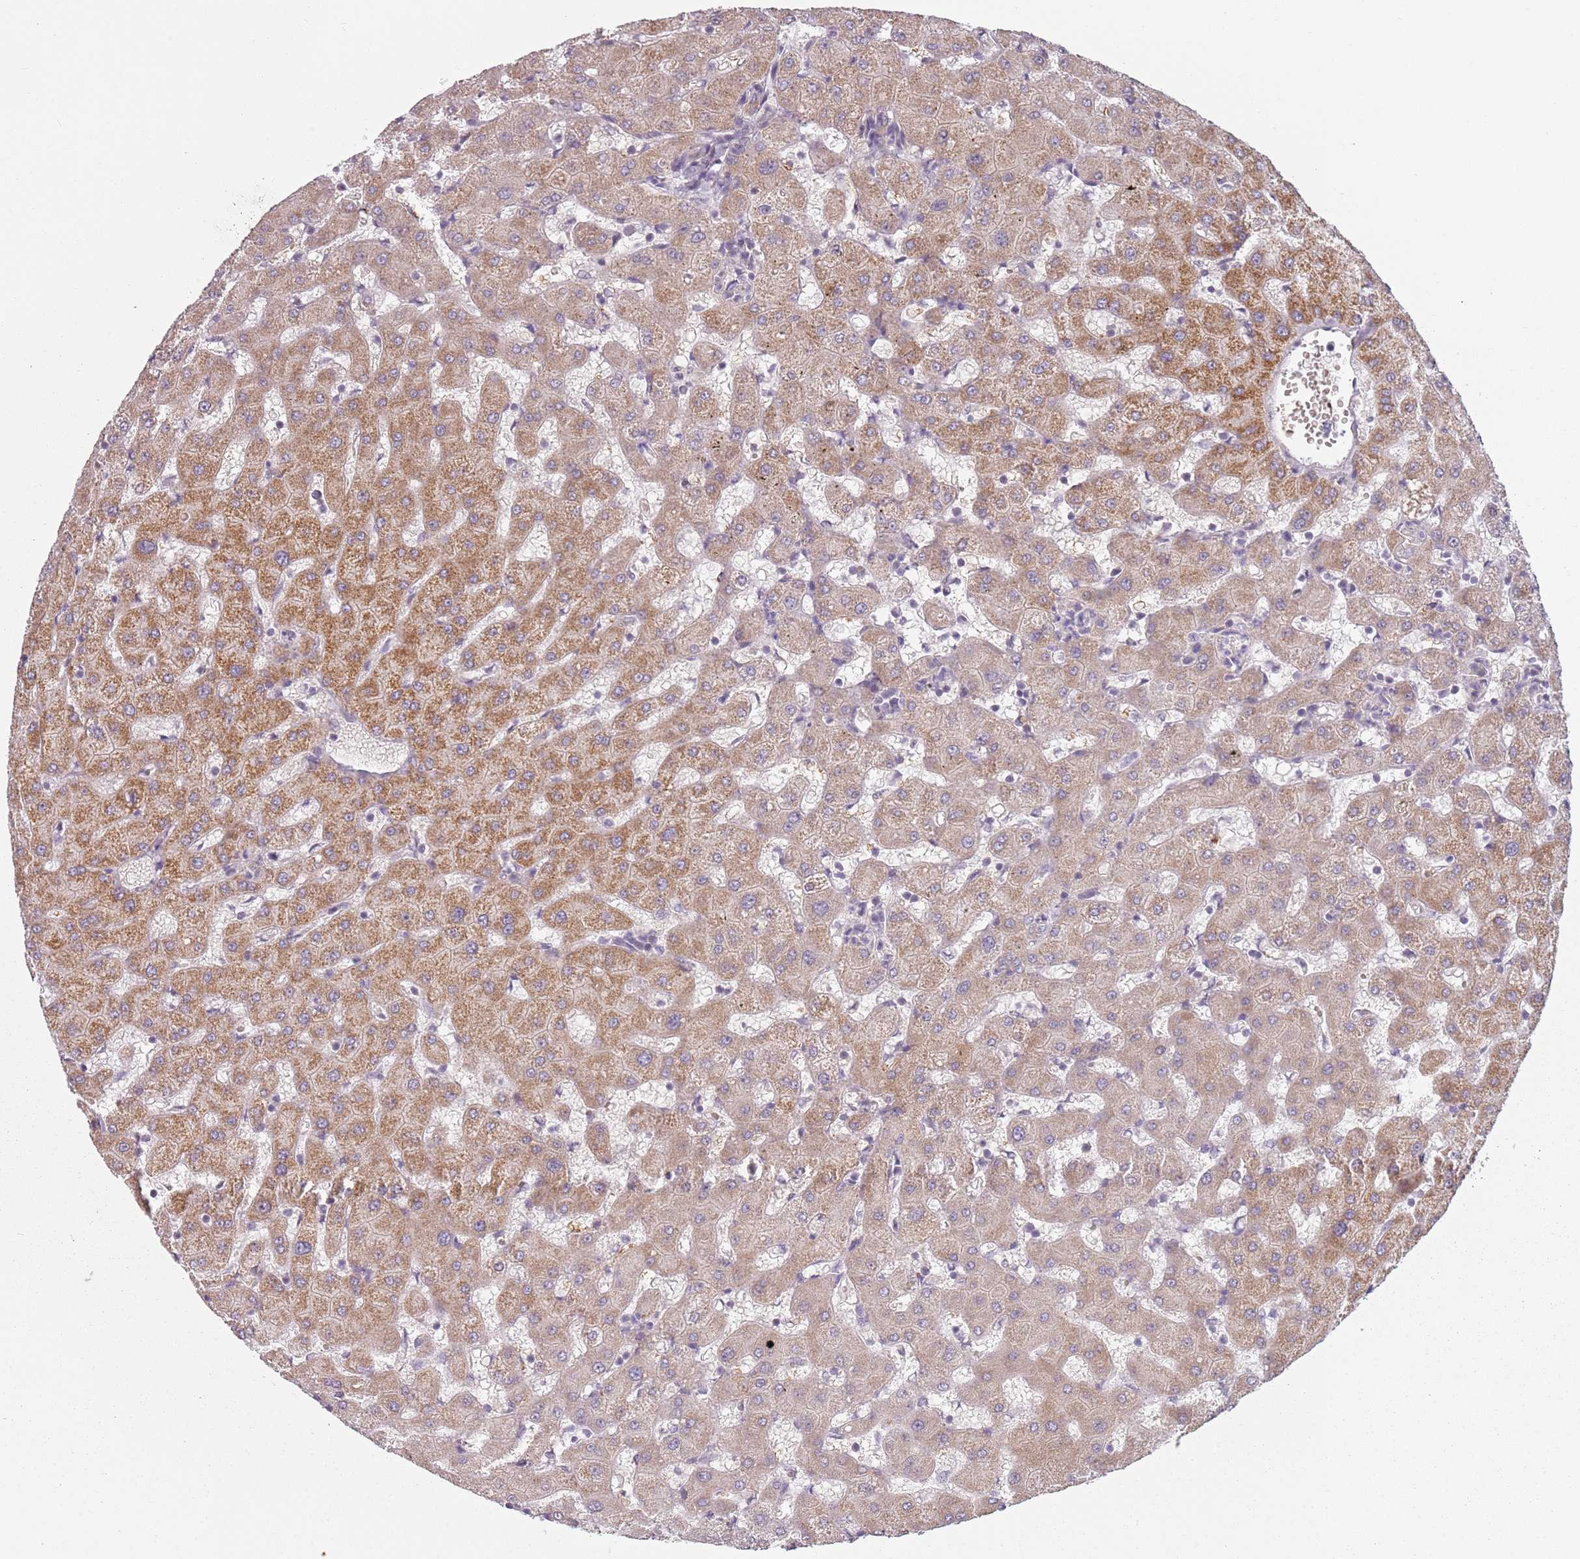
{"staining": {"intensity": "strong", "quantity": ">75%", "location": "cytoplasmic/membranous"}, "tissue": "liver", "cell_type": "Cholangiocytes", "image_type": "normal", "snomed": [{"axis": "morphology", "description": "Normal tissue, NOS"}, {"axis": "topography", "description": "Liver"}], "caption": "Unremarkable liver shows strong cytoplasmic/membranous positivity in about >75% of cholangiocytes The protein of interest is stained brown, and the nuclei are stained in blue (DAB IHC with brightfield microscopy, high magnification)..", "gene": "TLCD2", "patient": {"sex": "female", "age": 63}}